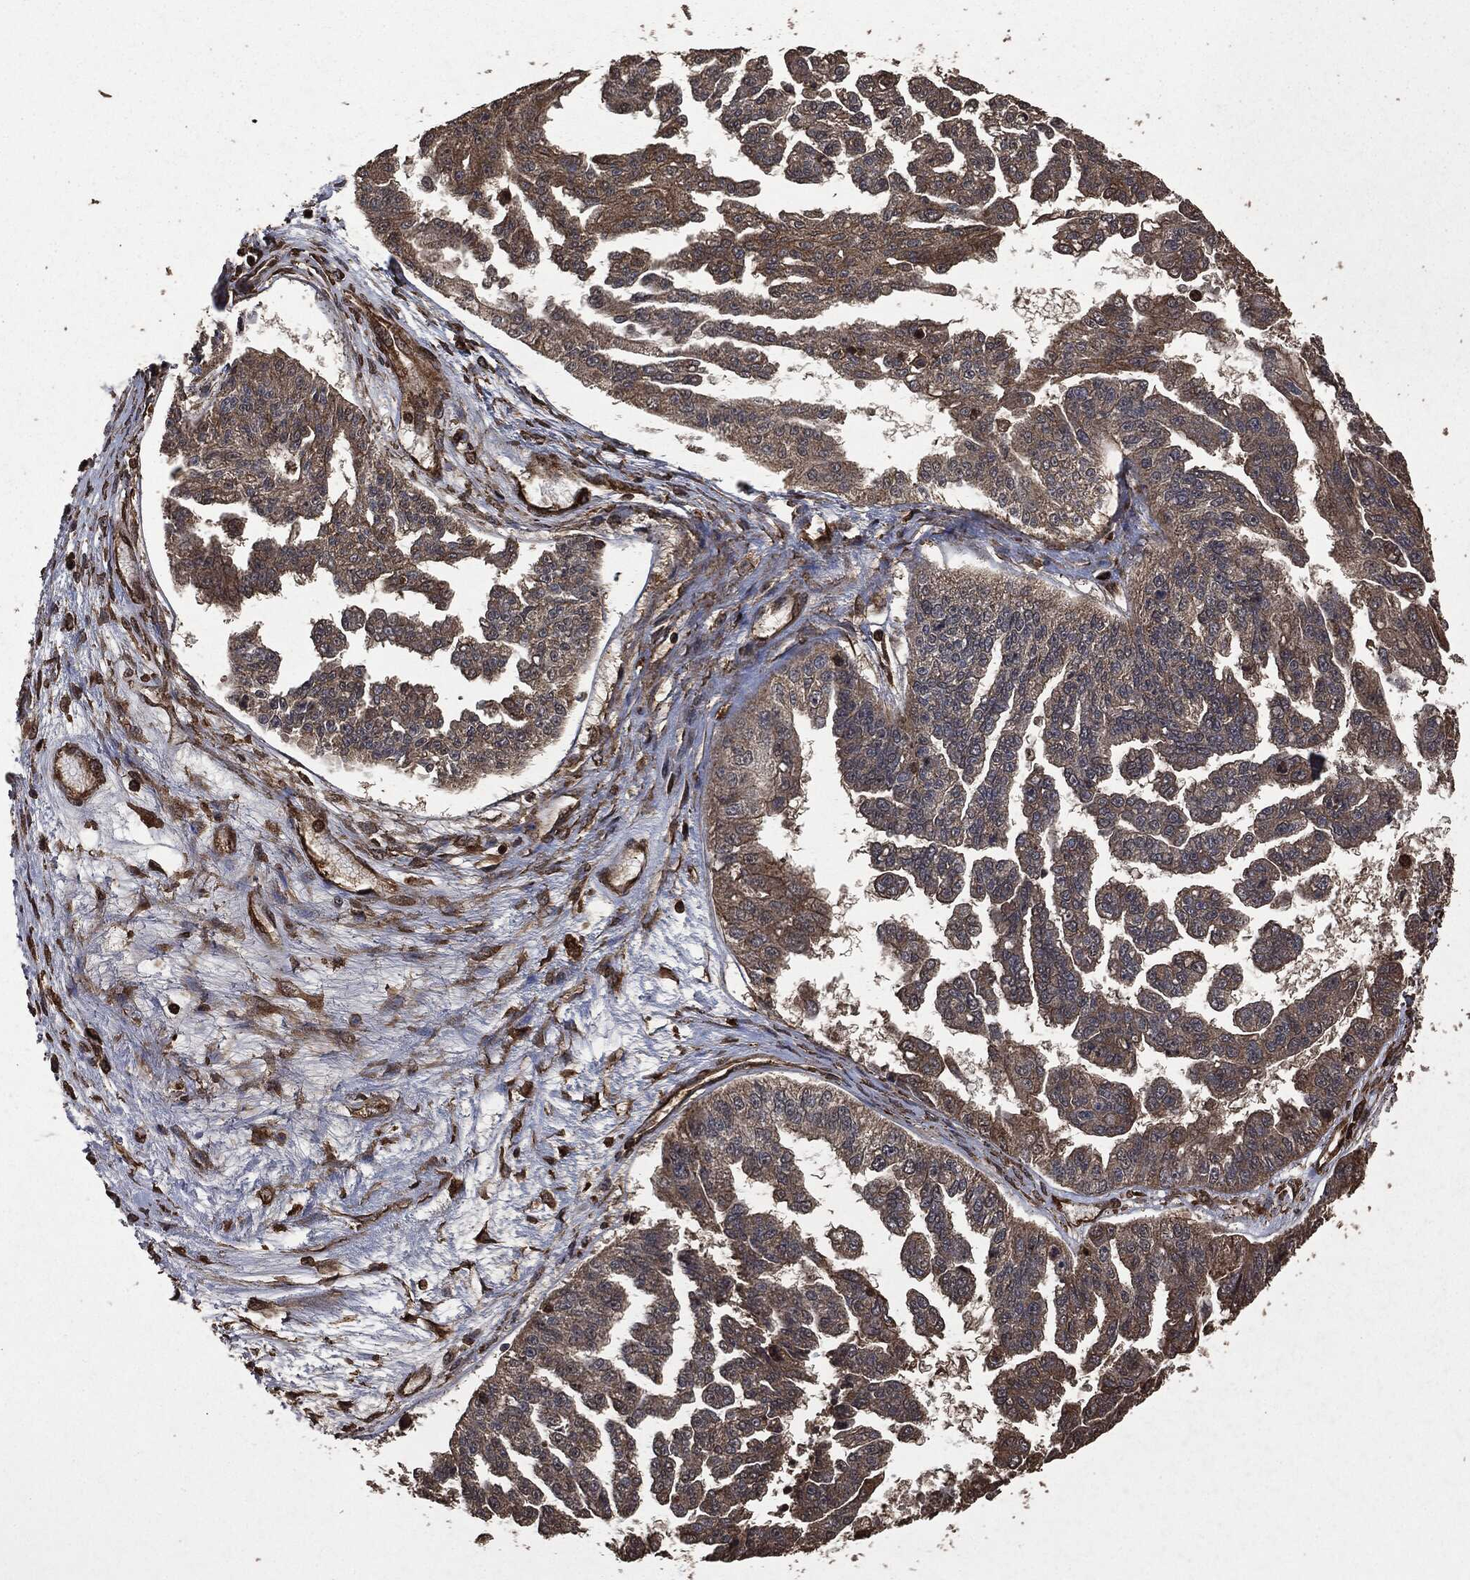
{"staining": {"intensity": "moderate", "quantity": "25%-75%", "location": "cytoplasmic/membranous"}, "tissue": "ovarian cancer", "cell_type": "Tumor cells", "image_type": "cancer", "snomed": [{"axis": "morphology", "description": "Cystadenocarcinoma, serous, NOS"}, {"axis": "topography", "description": "Ovary"}], "caption": "Brown immunohistochemical staining in ovarian cancer displays moderate cytoplasmic/membranous staining in about 25%-75% of tumor cells. Using DAB (3,3'-diaminobenzidine) (brown) and hematoxylin (blue) stains, captured at high magnification using brightfield microscopy.", "gene": "HRAS", "patient": {"sex": "female", "age": 58}}